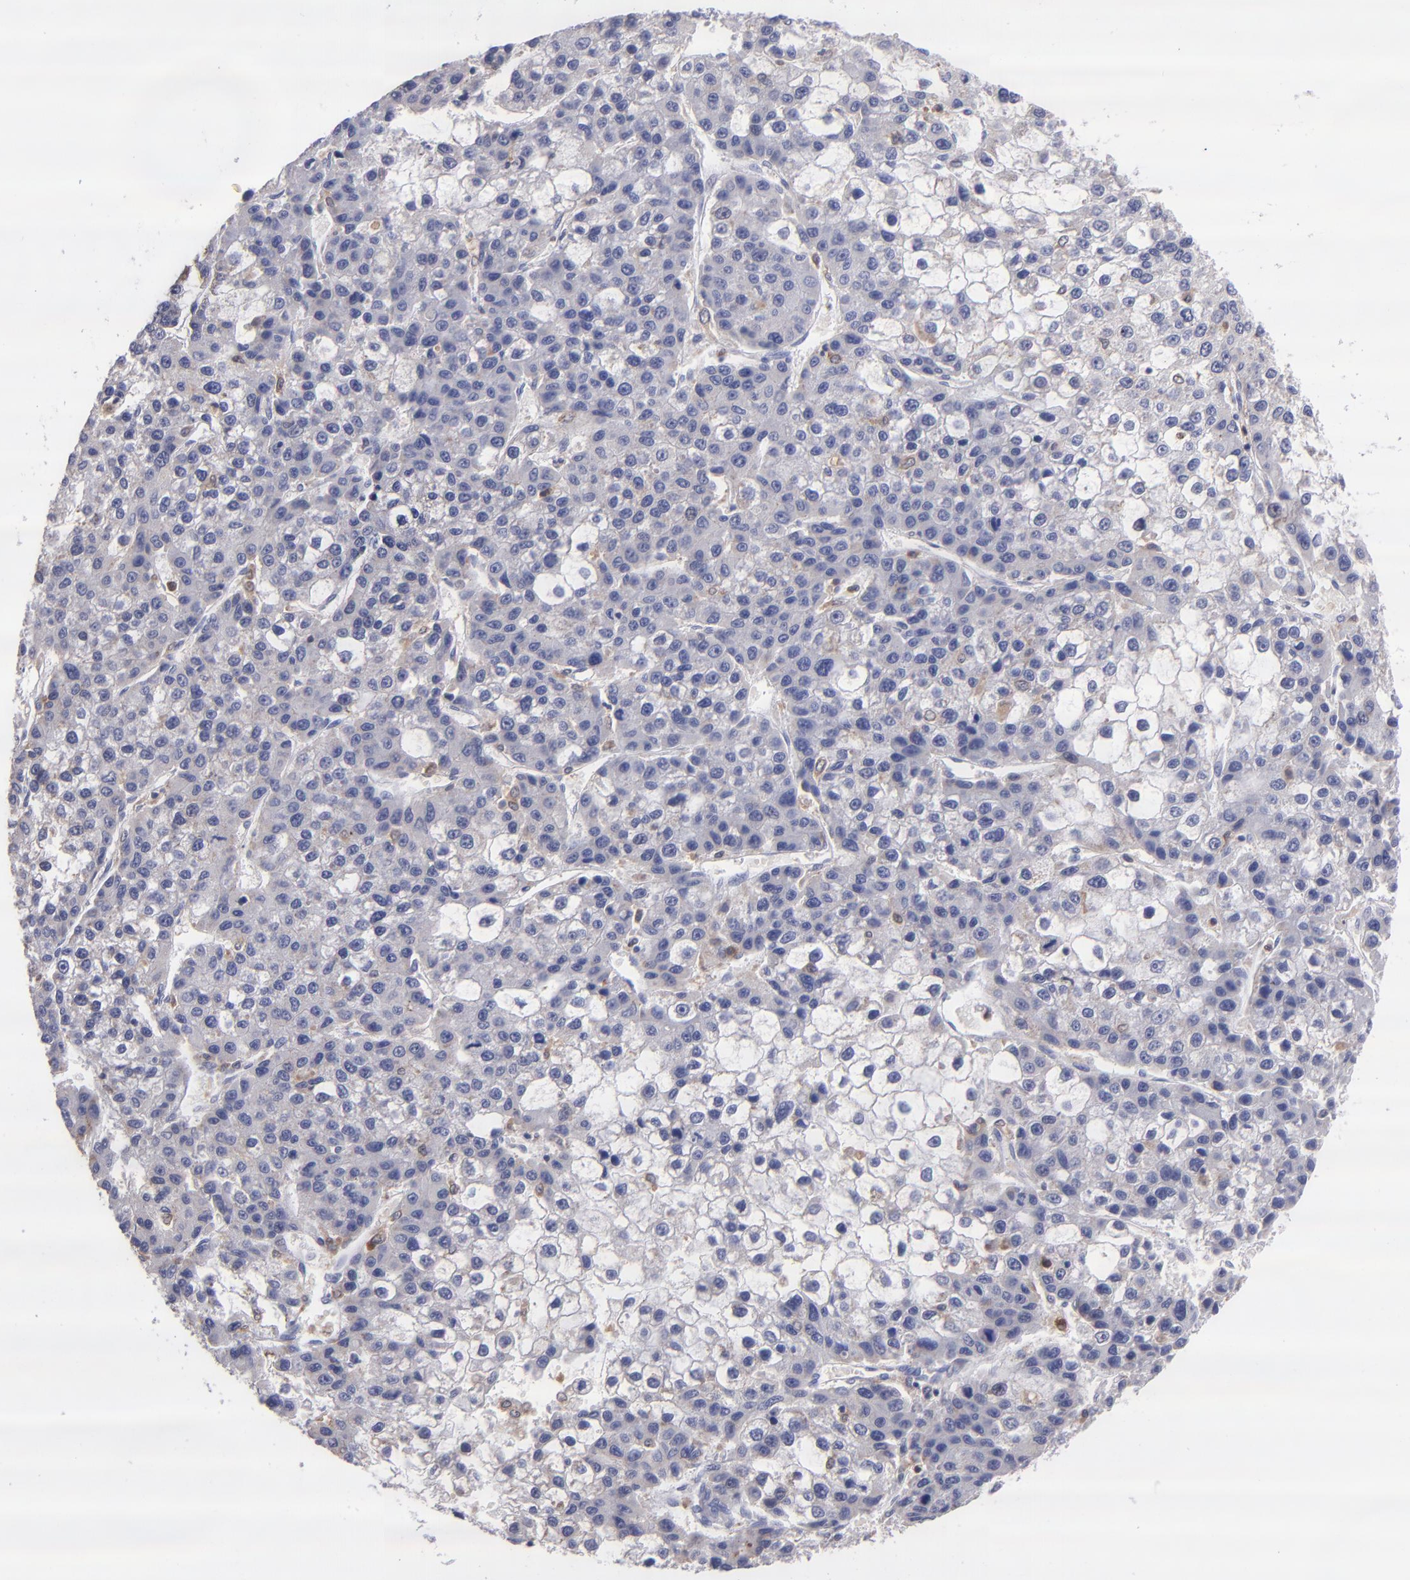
{"staining": {"intensity": "negative", "quantity": "none", "location": "none"}, "tissue": "liver cancer", "cell_type": "Tumor cells", "image_type": "cancer", "snomed": [{"axis": "morphology", "description": "Carcinoma, Hepatocellular, NOS"}, {"axis": "topography", "description": "Liver"}], "caption": "Histopathology image shows no significant protein positivity in tumor cells of liver cancer.", "gene": "PRKCD", "patient": {"sex": "female", "age": 66}}